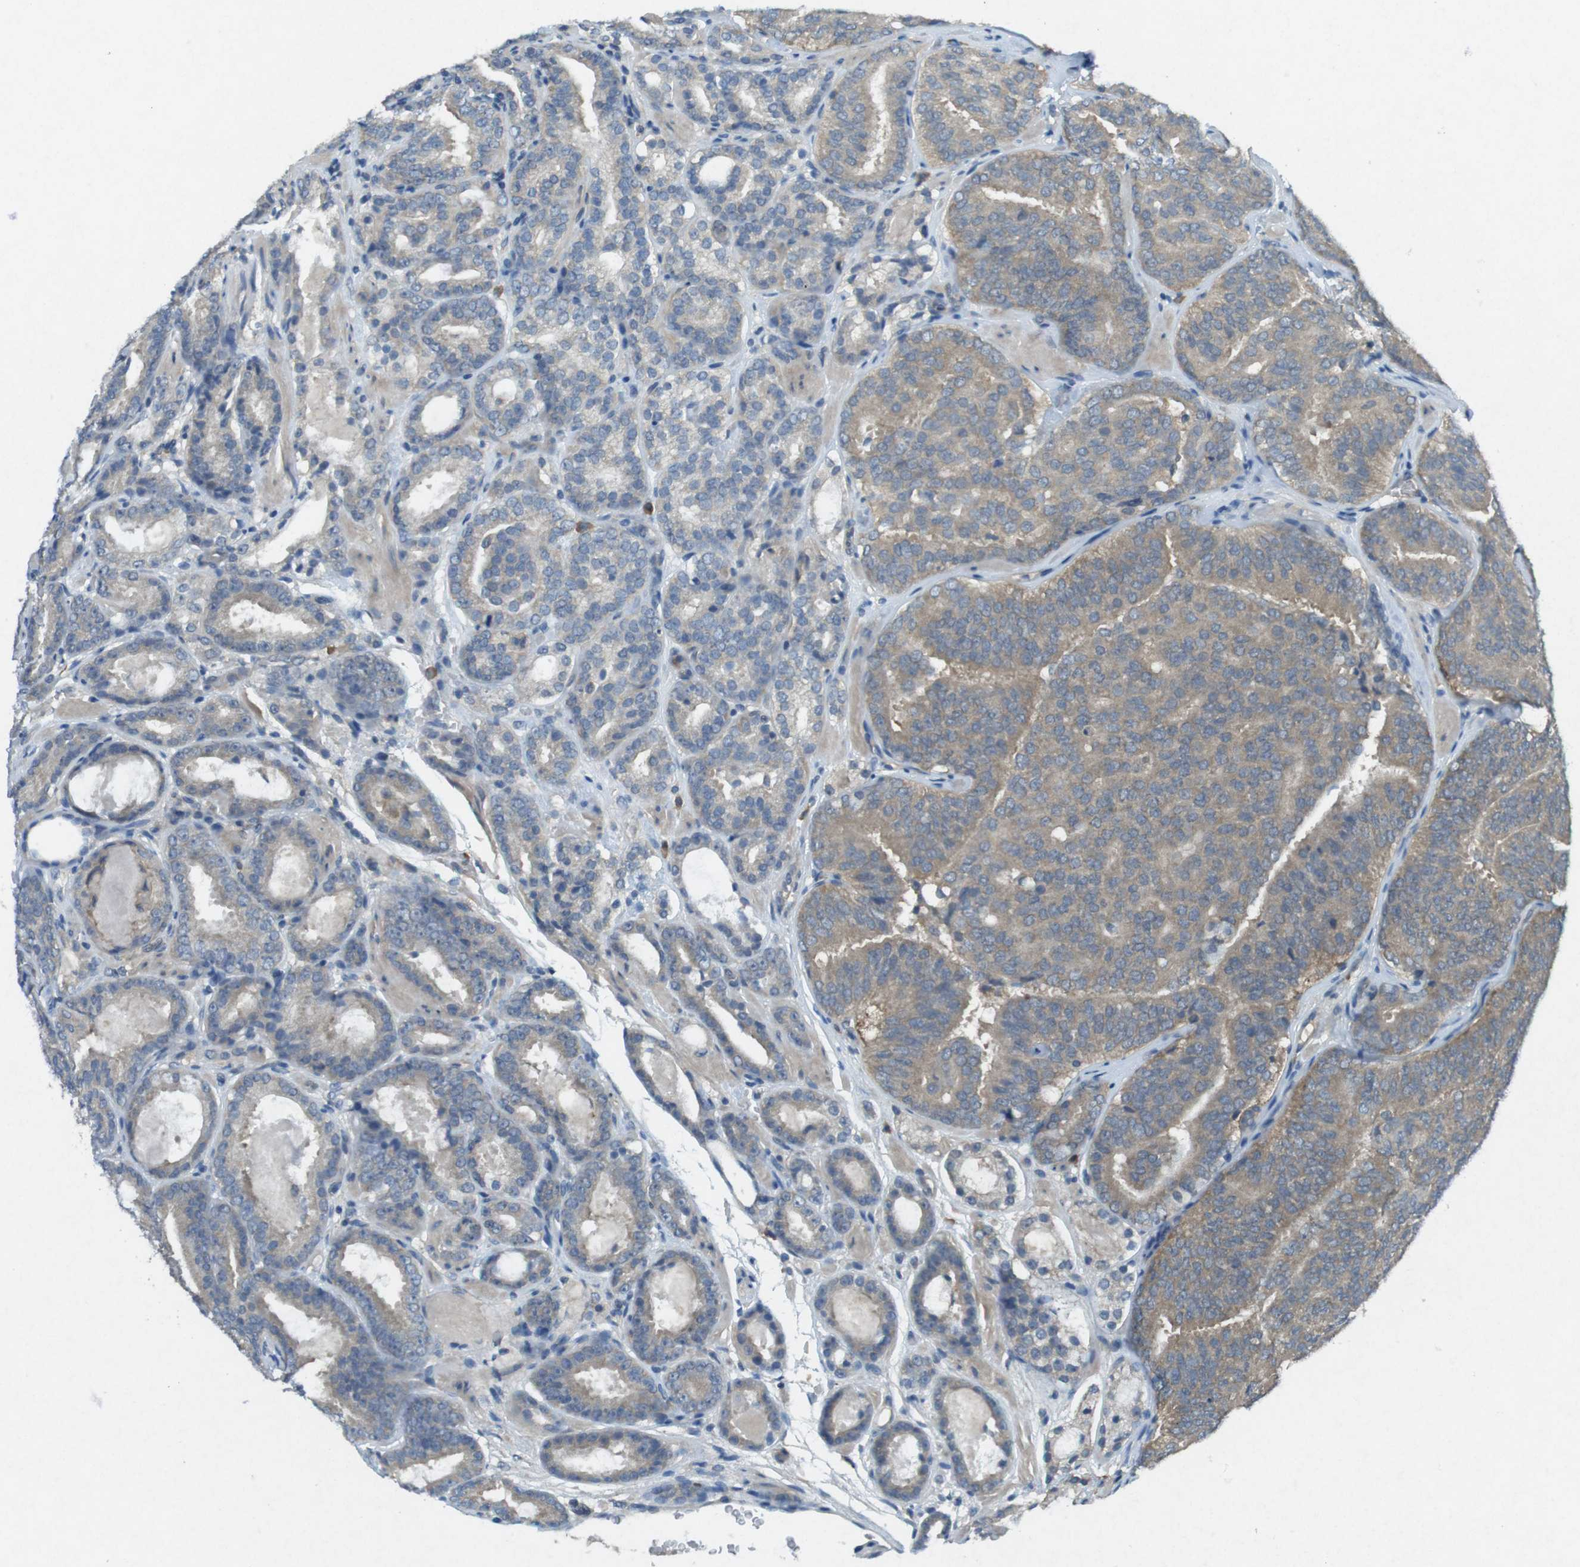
{"staining": {"intensity": "weak", "quantity": "25%-75%", "location": "cytoplasmic/membranous"}, "tissue": "prostate cancer", "cell_type": "Tumor cells", "image_type": "cancer", "snomed": [{"axis": "morphology", "description": "Adenocarcinoma, Low grade"}, {"axis": "topography", "description": "Prostate"}], "caption": "Brown immunohistochemical staining in prostate cancer (low-grade adenocarcinoma) shows weak cytoplasmic/membranous expression in approximately 25%-75% of tumor cells.", "gene": "SUGT1", "patient": {"sex": "male", "age": 69}}